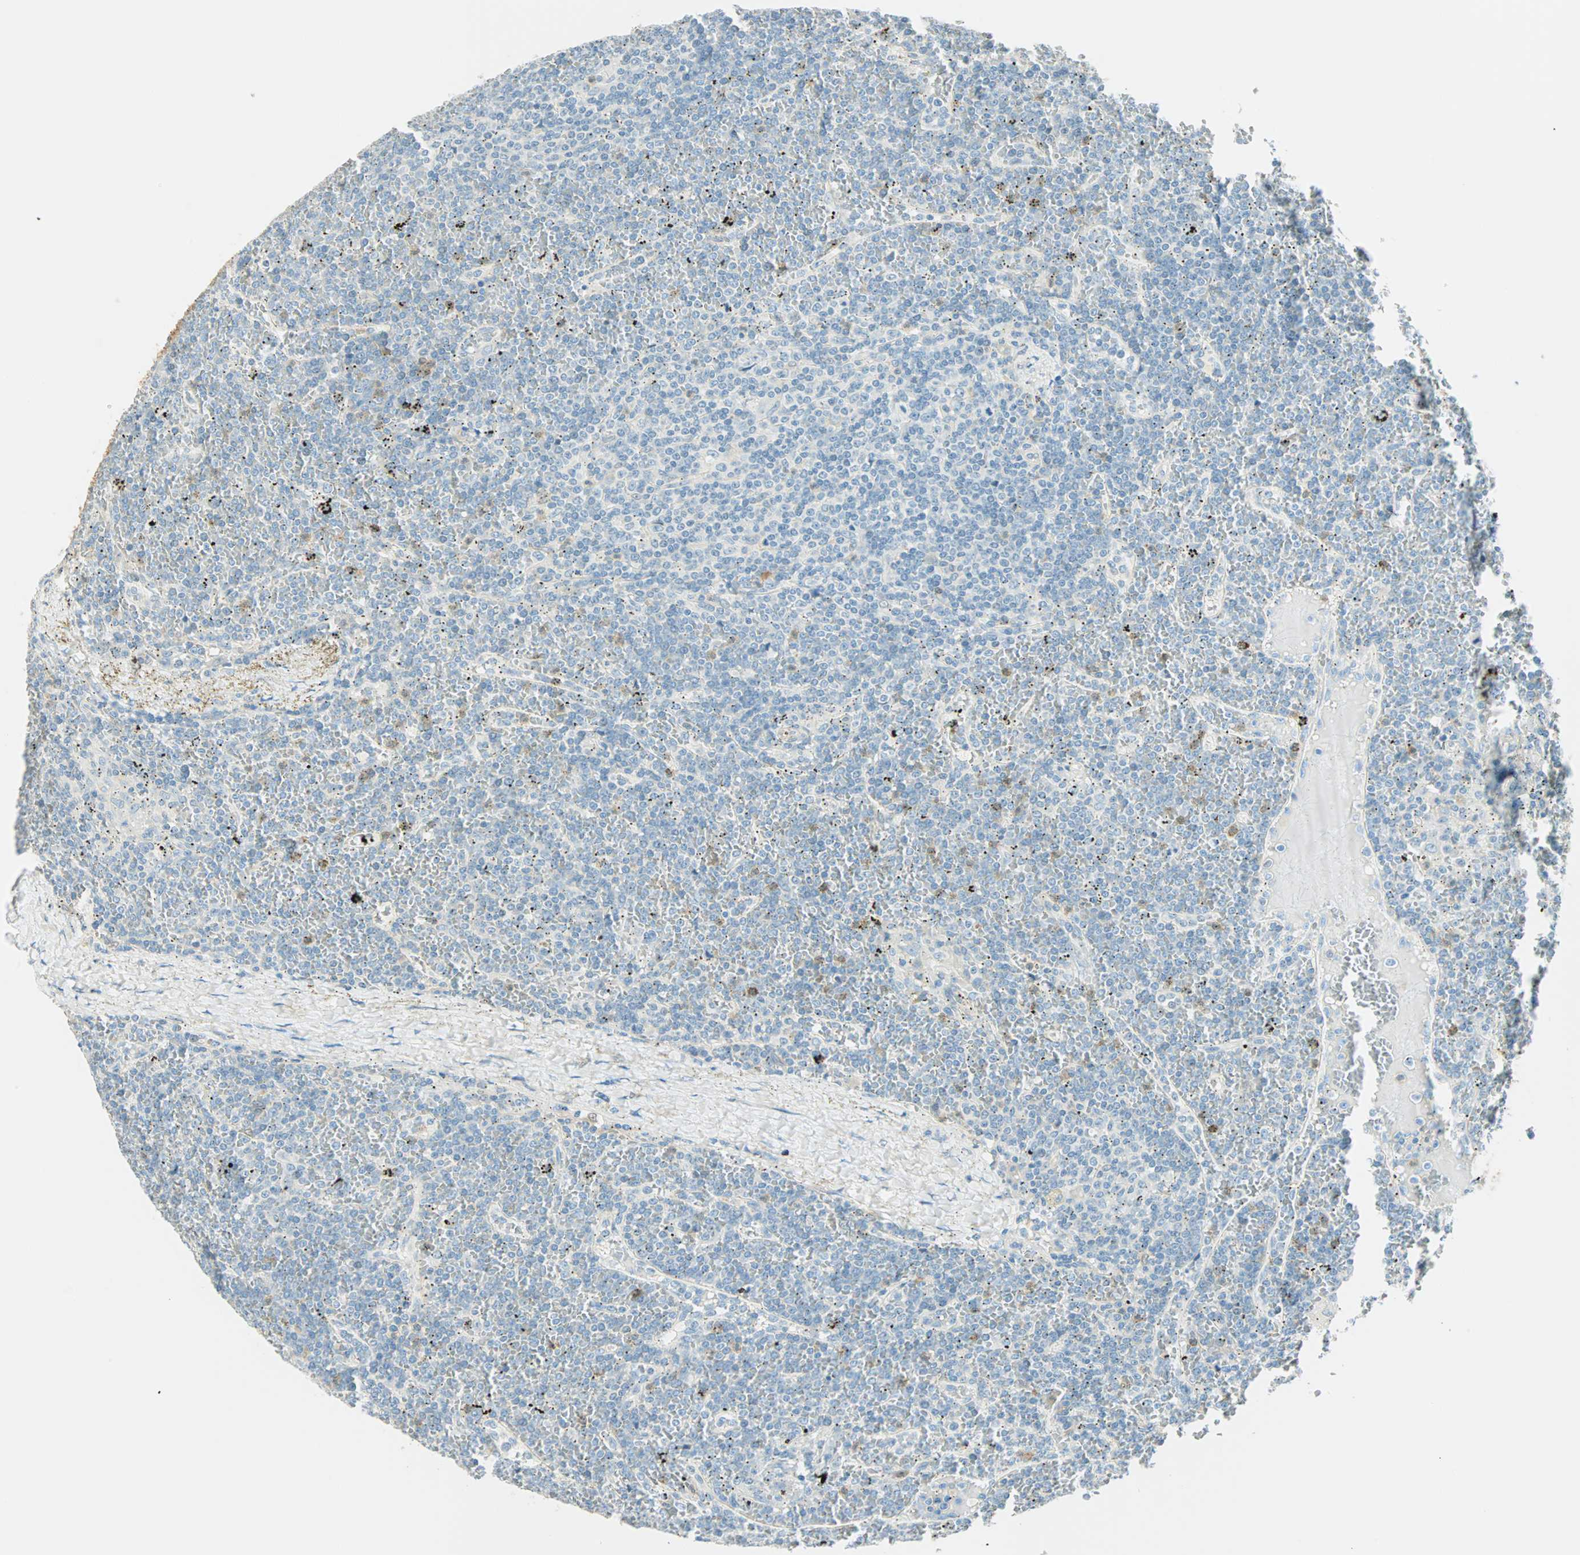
{"staining": {"intensity": "negative", "quantity": "none", "location": "none"}, "tissue": "lymphoma", "cell_type": "Tumor cells", "image_type": "cancer", "snomed": [{"axis": "morphology", "description": "Malignant lymphoma, non-Hodgkin's type, Low grade"}, {"axis": "topography", "description": "Spleen"}], "caption": "The image displays no significant expression in tumor cells of malignant lymphoma, non-Hodgkin's type (low-grade).", "gene": "S100A1", "patient": {"sex": "female", "age": 19}}